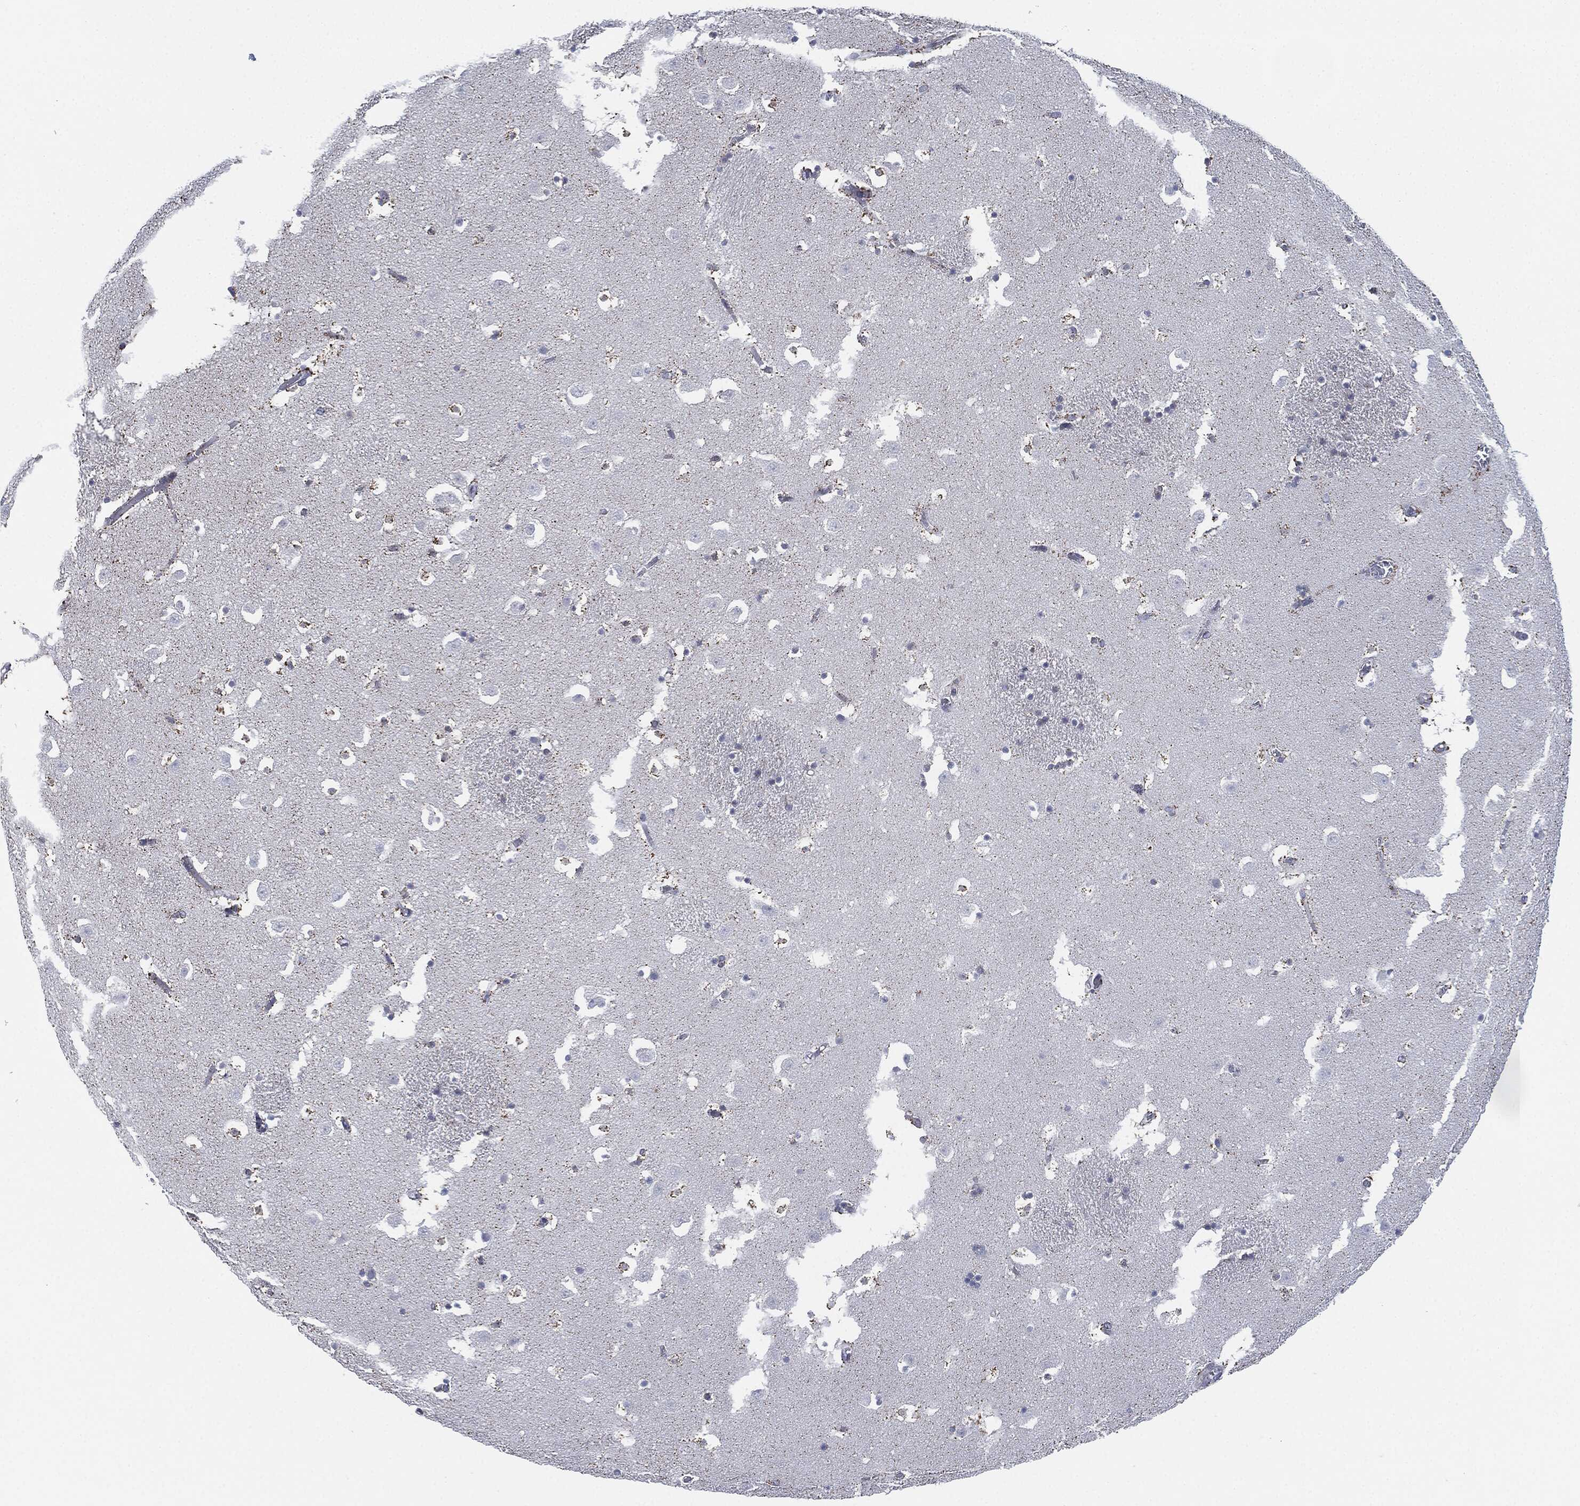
{"staining": {"intensity": "moderate", "quantity": "<25%", "location": "cytoplasmic/membranous"}, "tissue": "caudate", "cell_type": "Glial cells", "image_type": "normal", "snomed": [{"axis": "morphology", "description": "Normal tissue, NOS"}, {"axis": "topography", "description": "Lateral ventricle wall"}], "caption": "Protein staining exhibits moderate cytoplasmic/membranous expression in about <25% of glial cells in unremarkable caudate. Using DAB (3,3'-diaminobenzidine) (brown) and hematoxylin (blue) stains, captured at high magnification using brightfield microscopy.", "gene": "SHROOM2", "patient": {"sex": "female", "age": 42}}